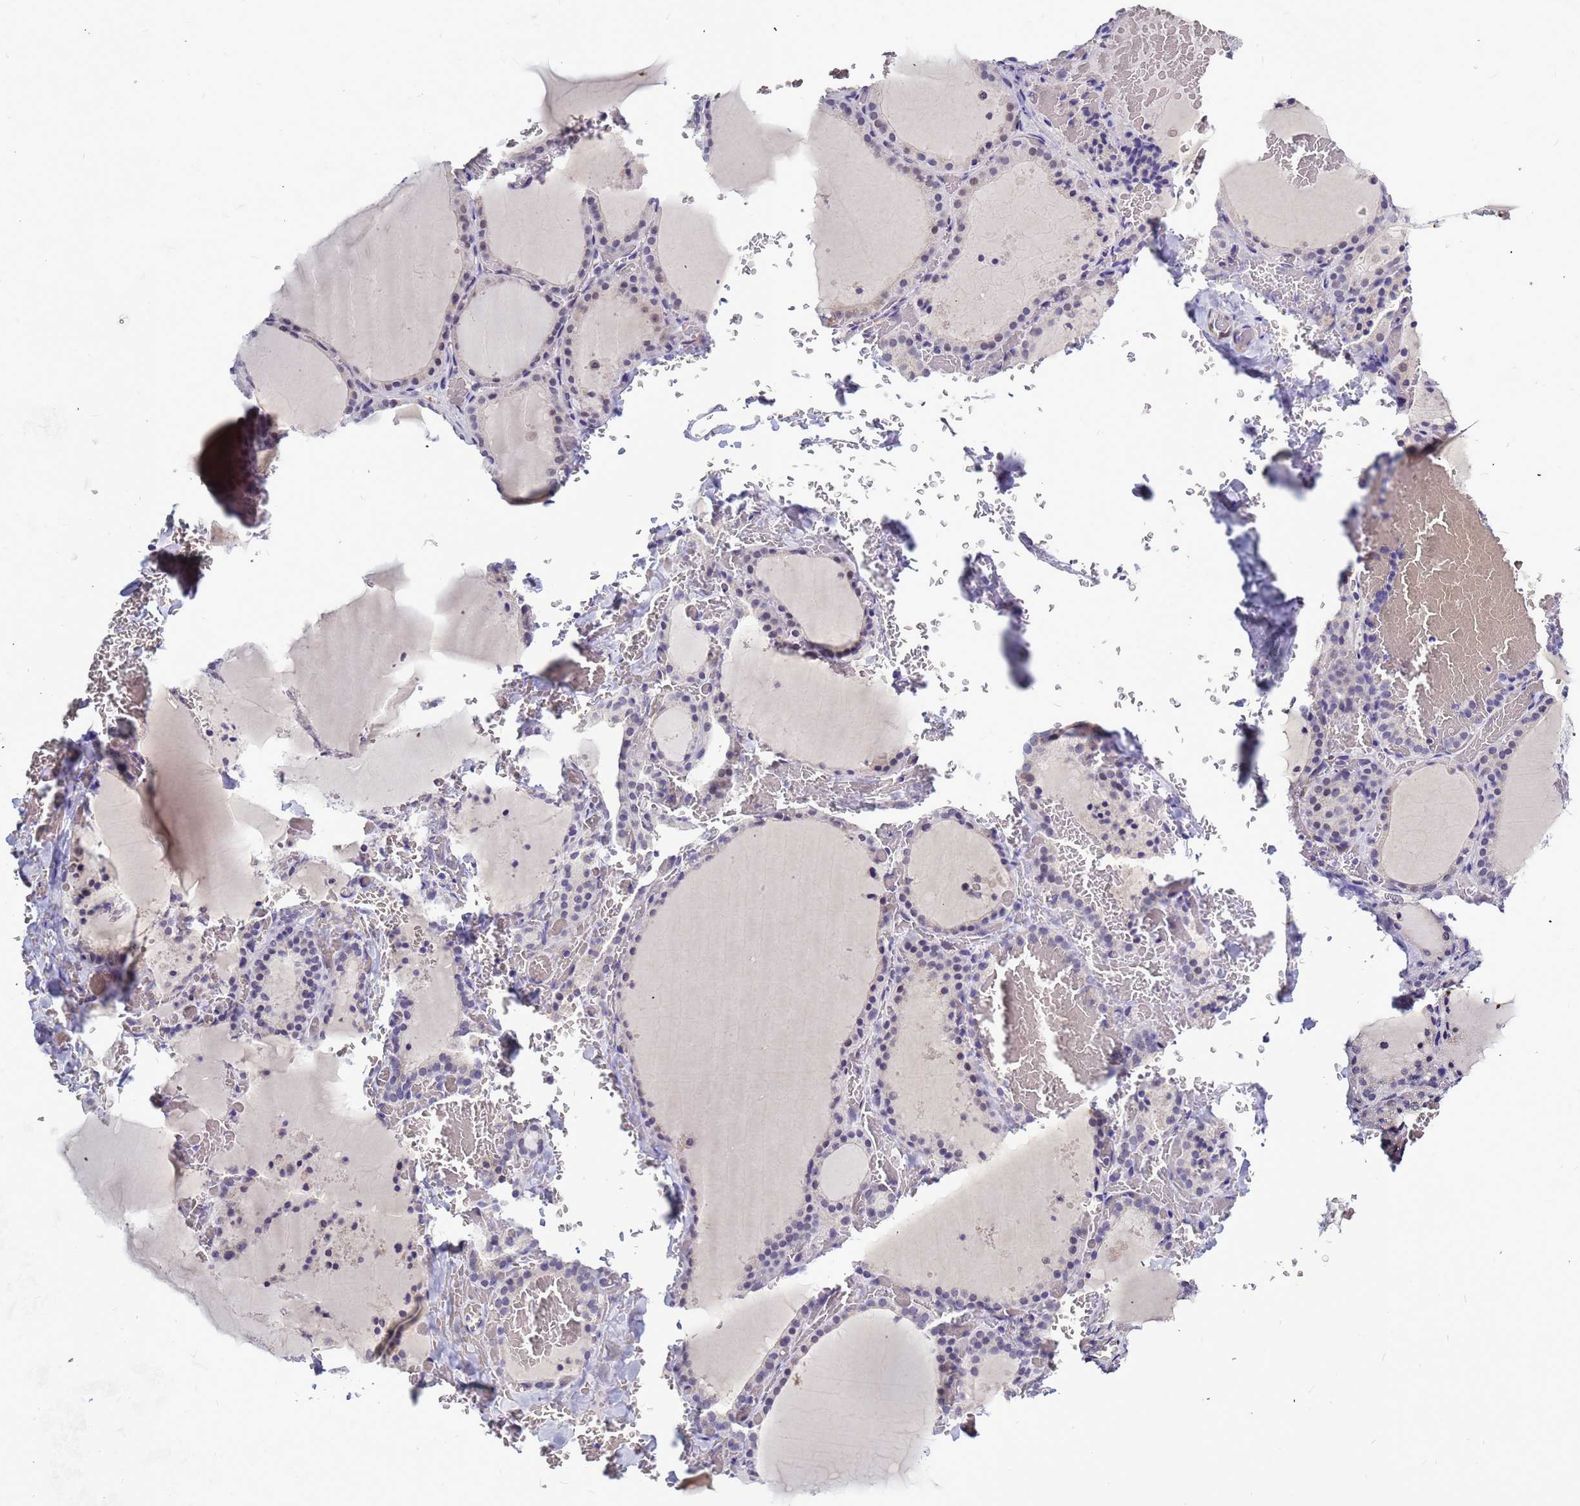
{"staining": {"intensity": "weak", "quantity": "<25%", "location": "nuclear"}, "tissue": "thyroid gland", "cell_type": "Glandular cells", "image_type": "normal", "snomed": [{"axis": "morphology", "description": "Normal tissue, NOS"}, {"axis": "topography", "description": "Thyroid gland"}], "caption": "Immunohistochemistry of normal human thyroid gland reveals no staining in glandular cells. (DAB IHC visualized using brightfield microscopy, high magnification).", "gene": "CXorf65", "patient": {"sex": "female", "age": 39}}